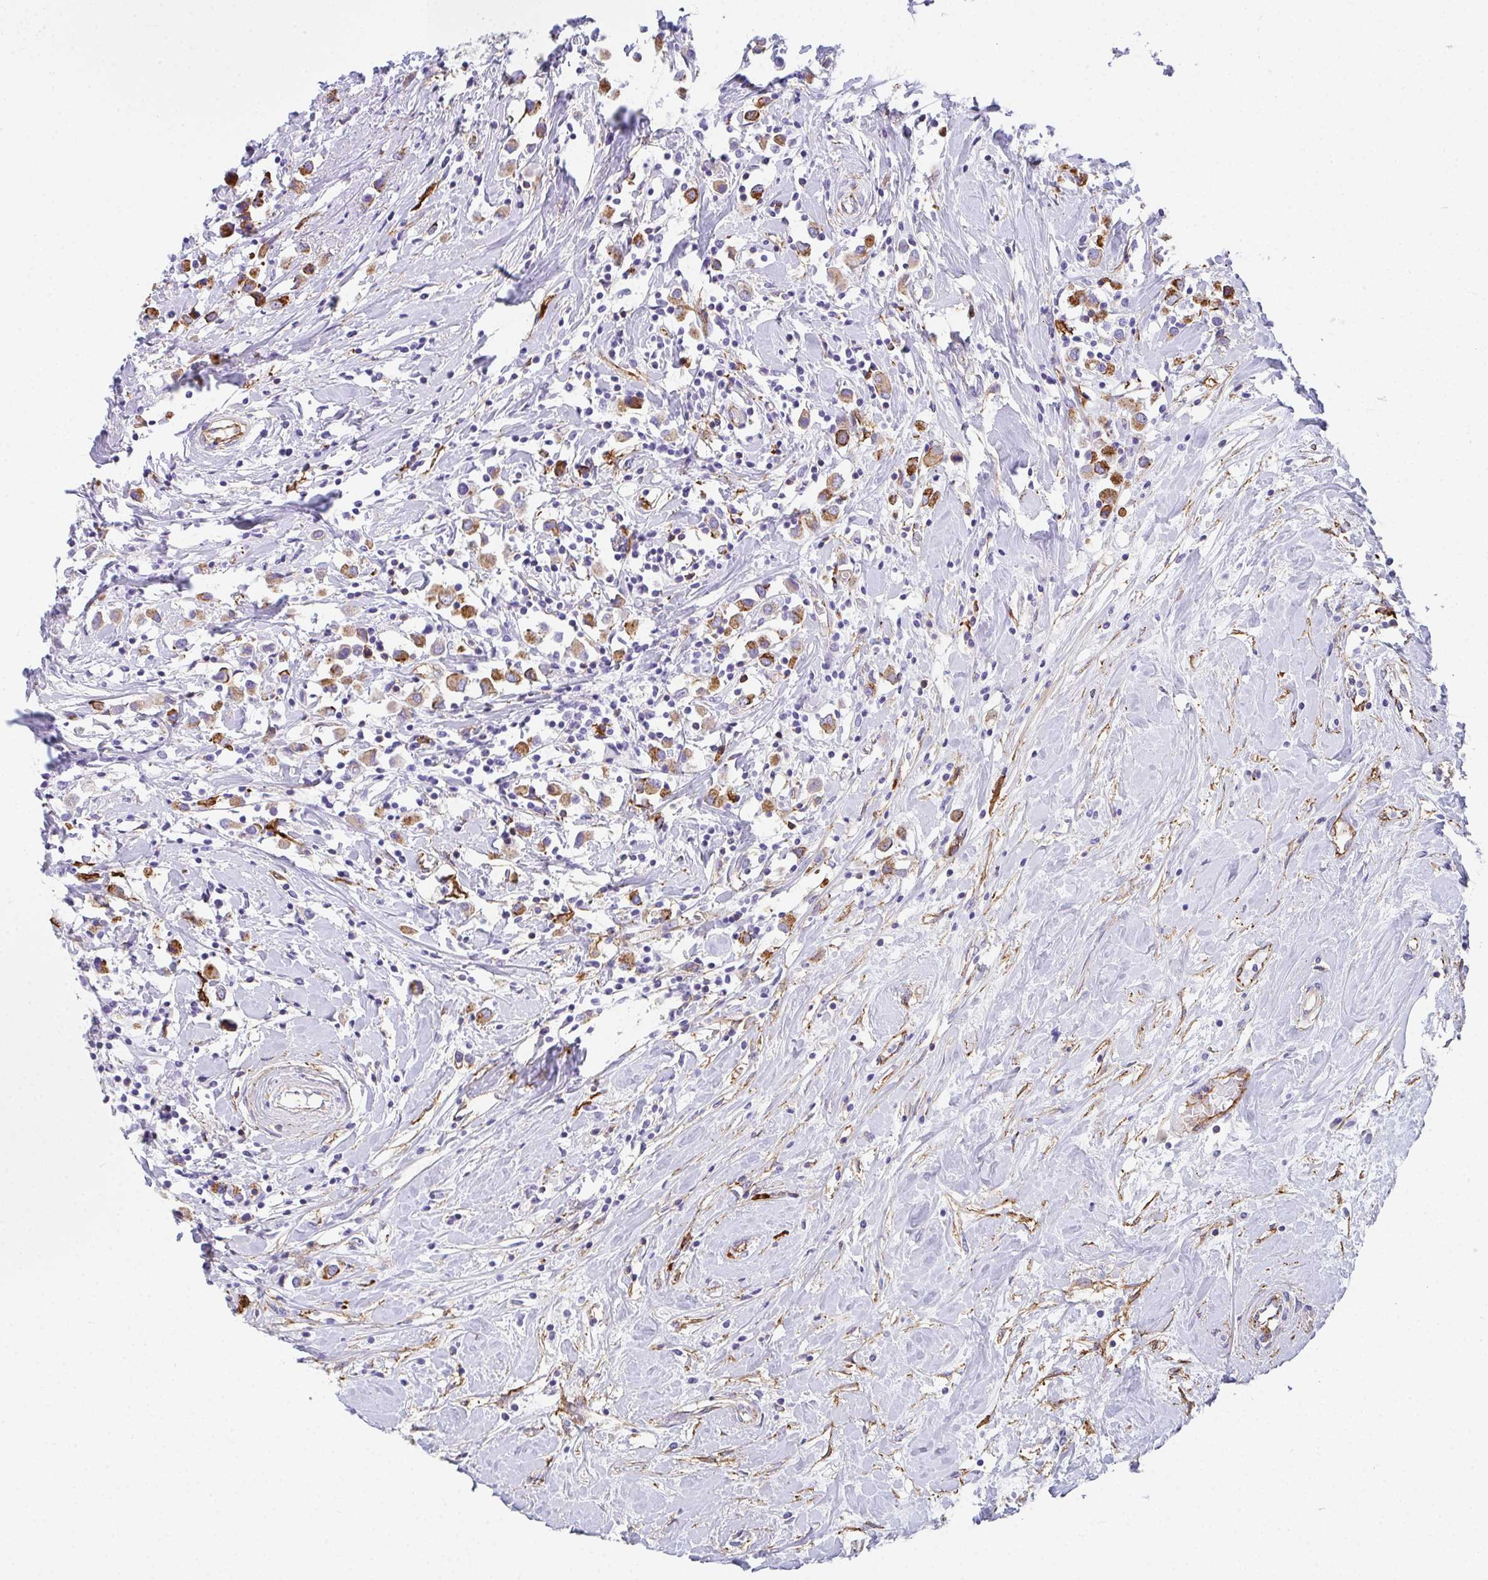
{"staining": {"intensity": "moderate", "quantity": ">75%", "location": "cytoplasmic/membranous"}, "tissue": "breast cancer", "cell_type": "Tumor cells", "image_type": "cancer", "snomed": [{"axis": "morphology", "description": "Duct carcinoma"}, {"axis": "topography", "description": "Breast"}], "caption": "The image demonstrates immunohistochemical staining of breast intraductal carcinoma. There is moderate cytoplasmic/membranous staining is seen in about >75% of tumor cells.", "gene": "DBN1", "patient": {"sex": "female", "age": 61}}